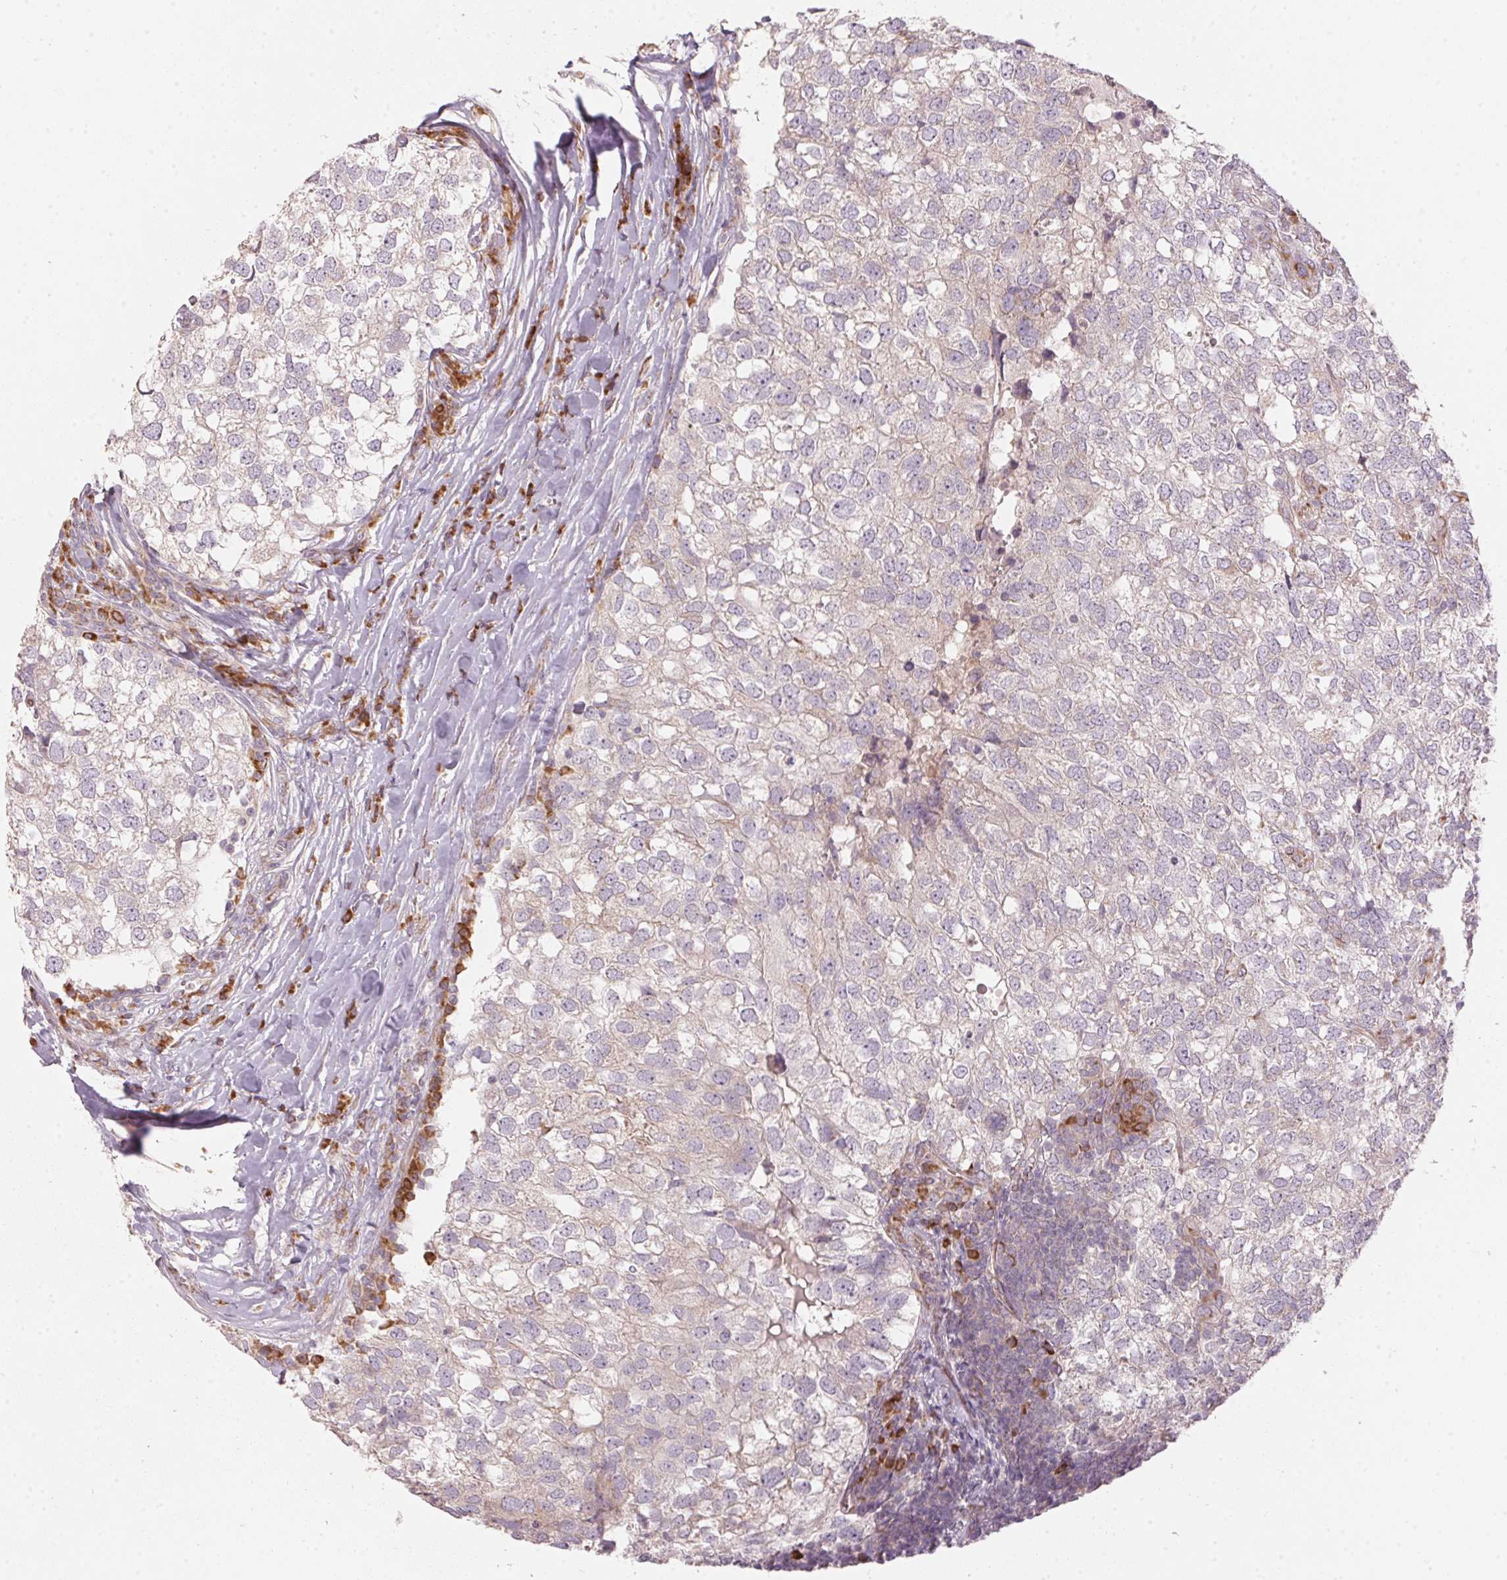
{"staining": {"intensity": "negative", "quantity": "none", "location": "none"}, "tissue": "breast cancer", "cell_type": "Tumor cells", "image_type": "cancer", "snomed": [{"axis": "morphology", "description": "Duct carcinoma"}, {"axis": "topography", "description": "Breast"}], "caption": "High magnification brightfield microscopy of breast cancer (invasive ductal carcinoma) stained with DAB (brown) and counterstained with hematoxylin (blue): tumor cells show no significant staining.", "gene": "BLOC1S2", "patient": {"sex": "female", "age": 30}}